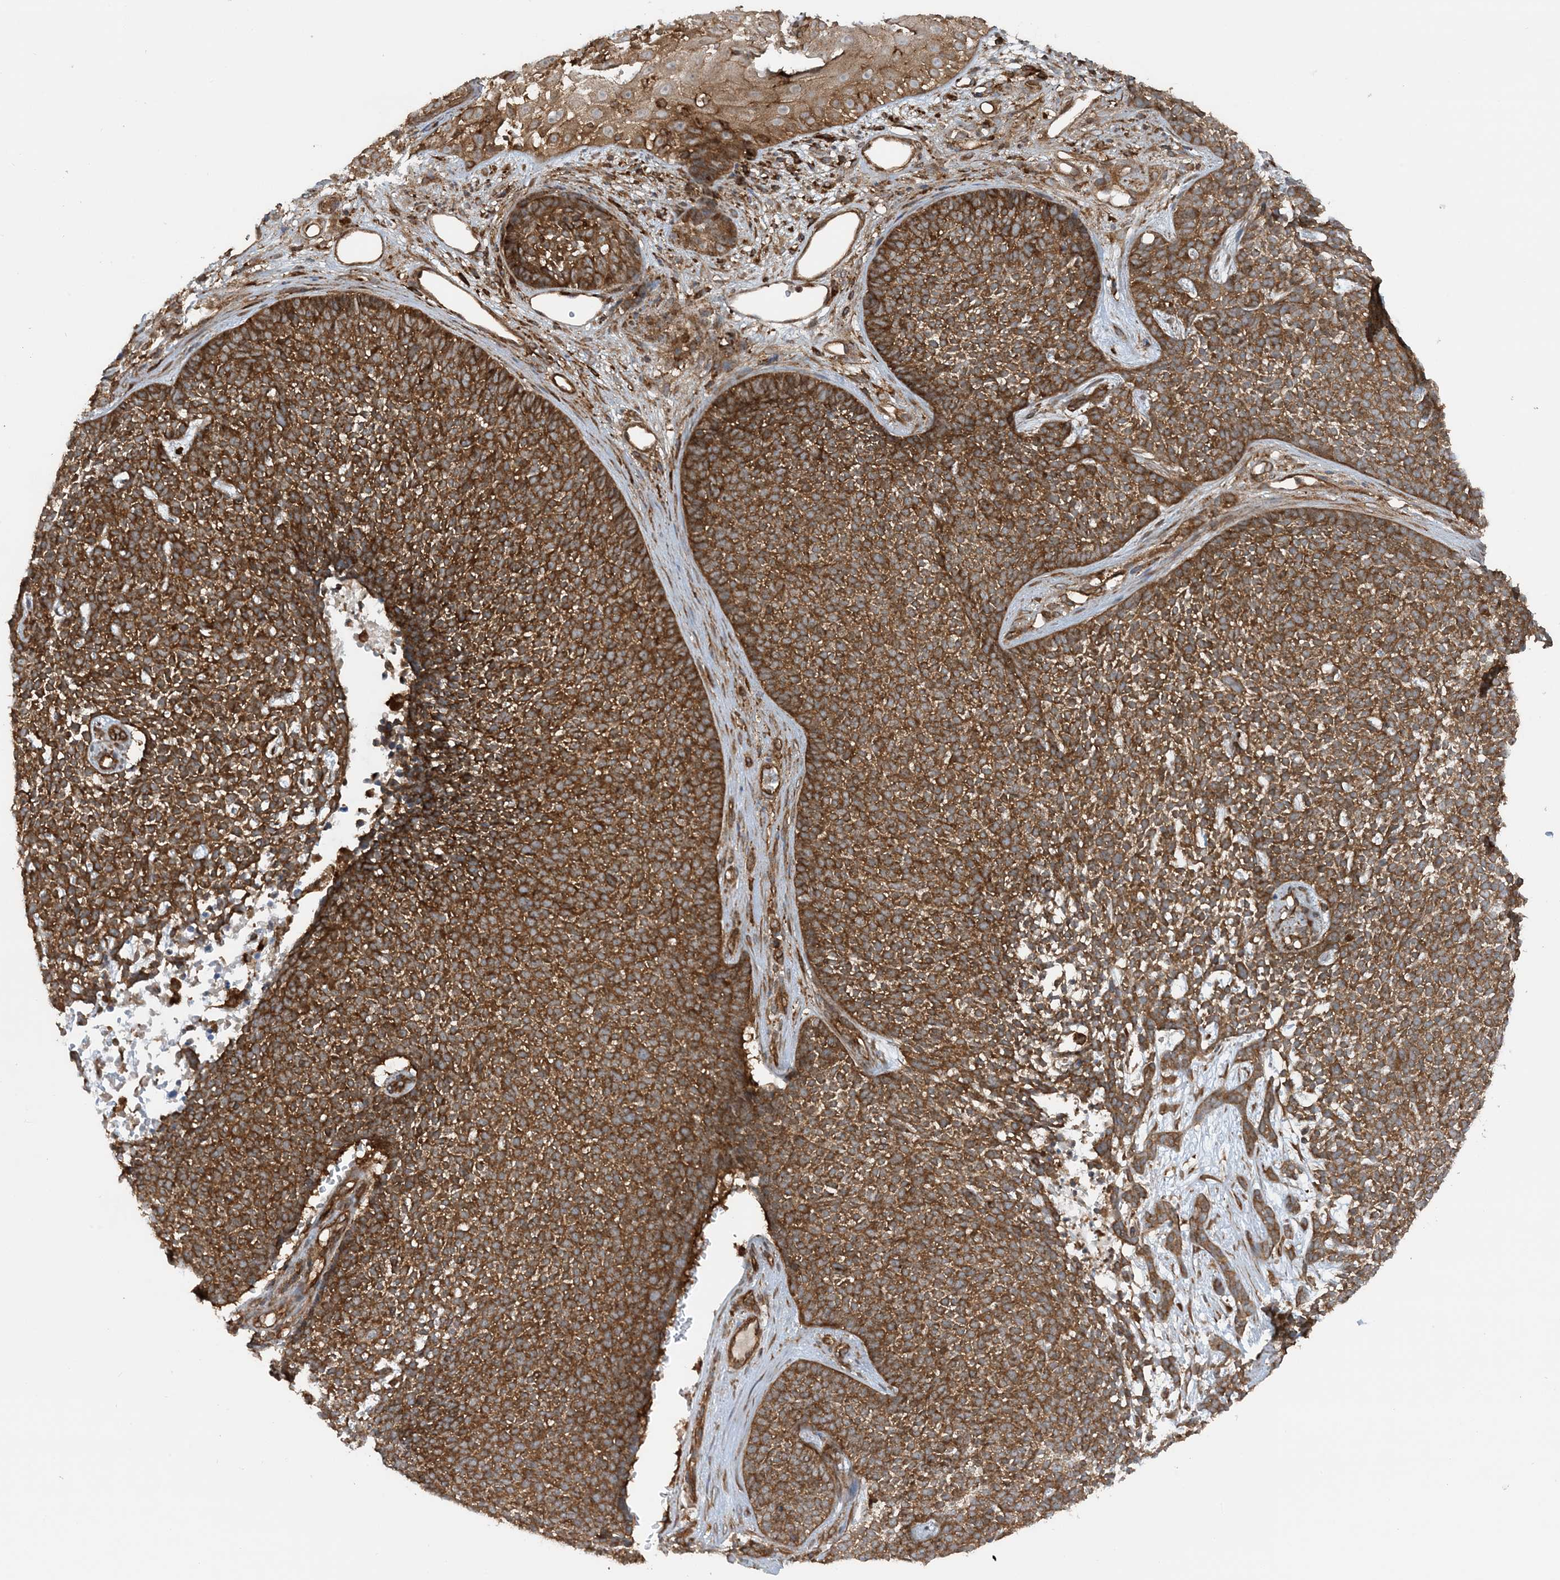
{"staining": {"intensity": "strong", "quantity": ">75%", "location": "cytoplasmic/membranous"}, "tissue": "skin cancer", "cell_type": "Tumor cells", "image_type": "cancer", "snomed": [{"axis": "morphology", "description": "Basal cell carcinoma"}, {"axis": "topography", "description": "Skin"}], "caption": "Immunohistochemical staining of basal cell carcinoma (skin) demonstrates strong cytoplasmic/membranous protein staining in approximately >75% of tumor cells.", "gene": "STAM2", "patient": {"sex": "female", "age": 84}}